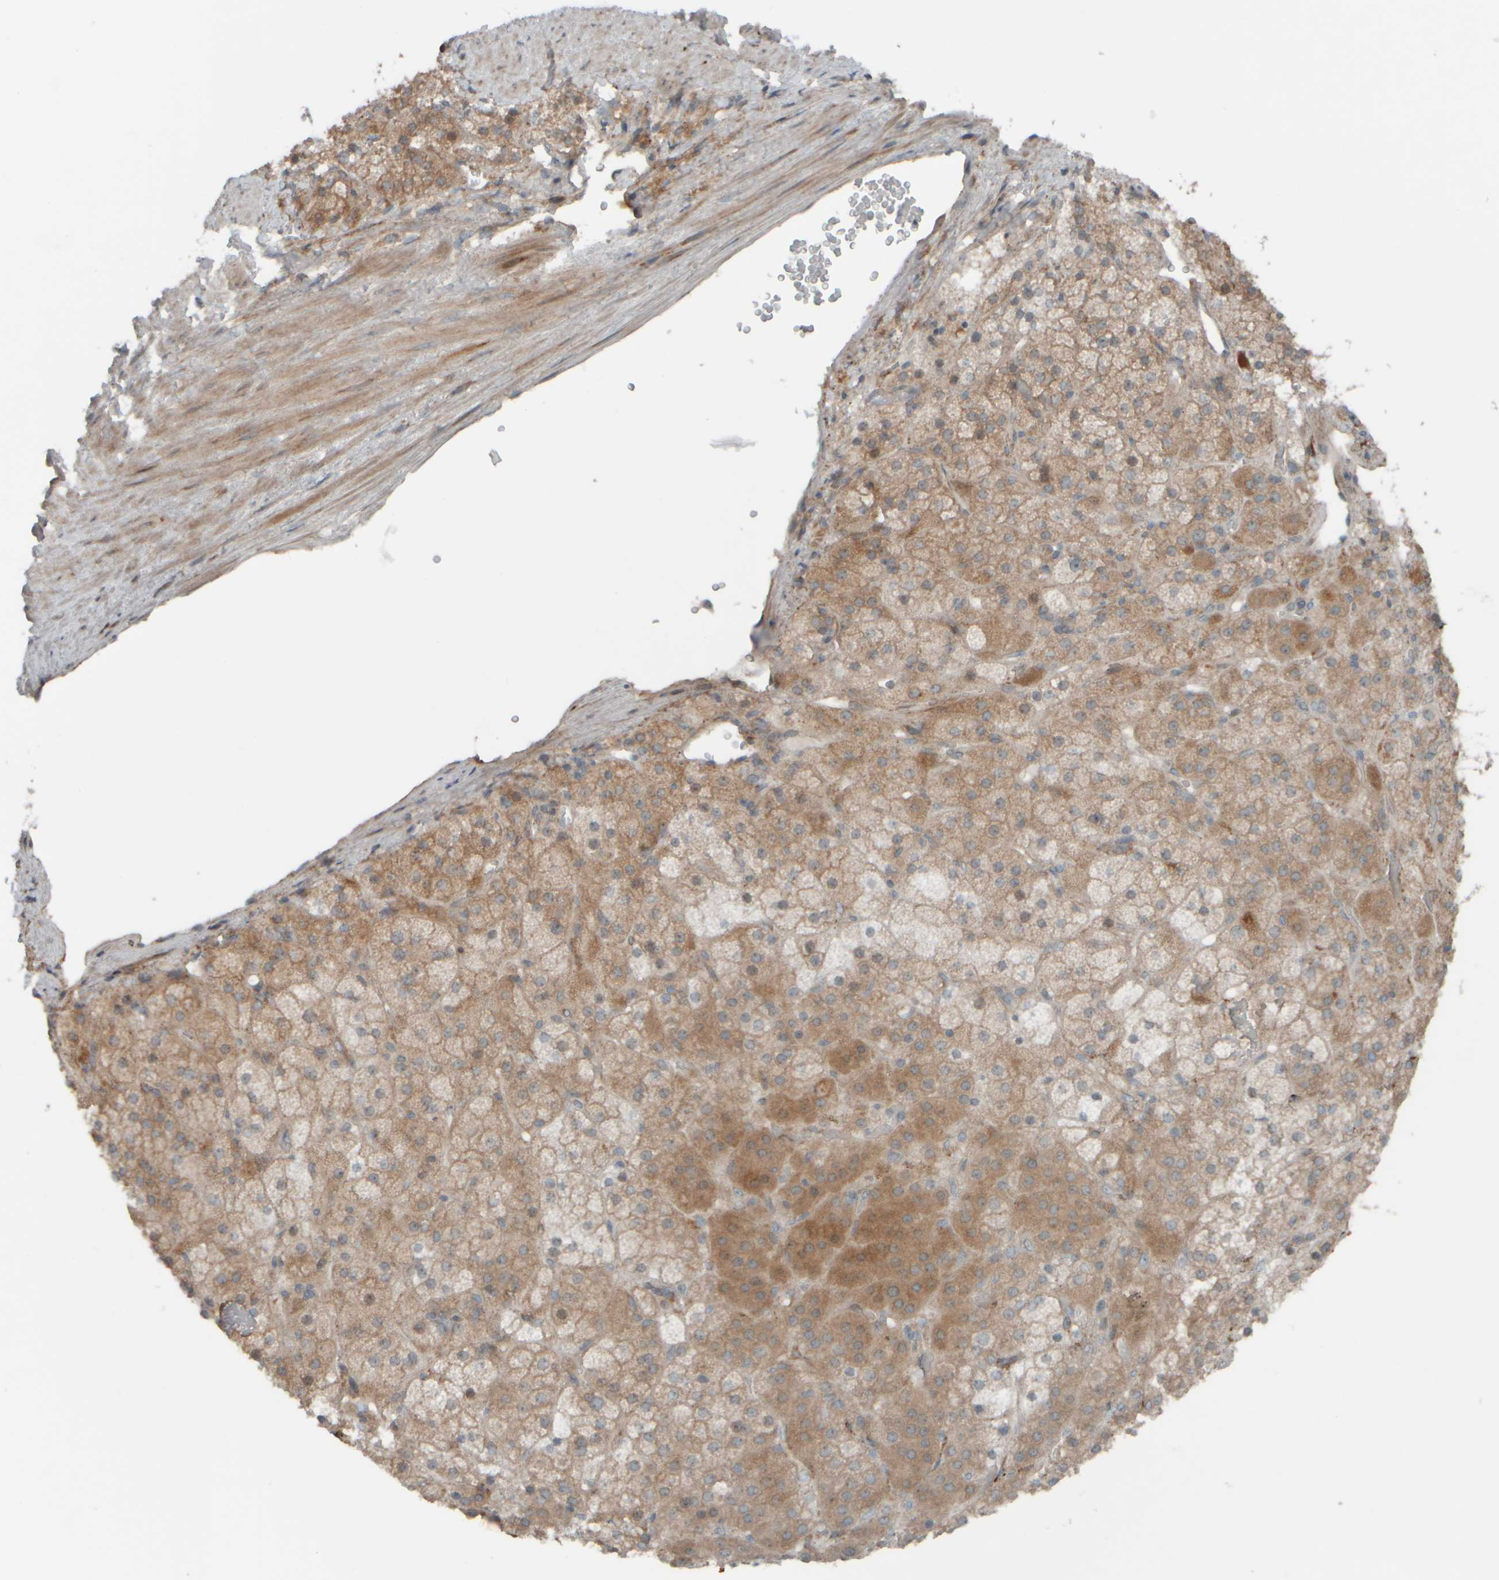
{"staining": {"intensity": "moderate", "quantity": ">75%", "location": "cytoplasmic/membranous"}, "tissue": "adrenal gland", "cell_type": "Glandular cells", "image_type": "normal", "snomed": [{"axis": "morphology", "description": "Normal tissue, NOS"}, {"axis": "topography", "description": "Adrenal gland"}], "caption": "Immunohistochemical staining of benign adrenal gland shows medium levels of moderate cytoplasmic/membranous expression in about >75% of glandular cells.", "gene": "HGS", "patient": {"sex": "male", "age": 57}}